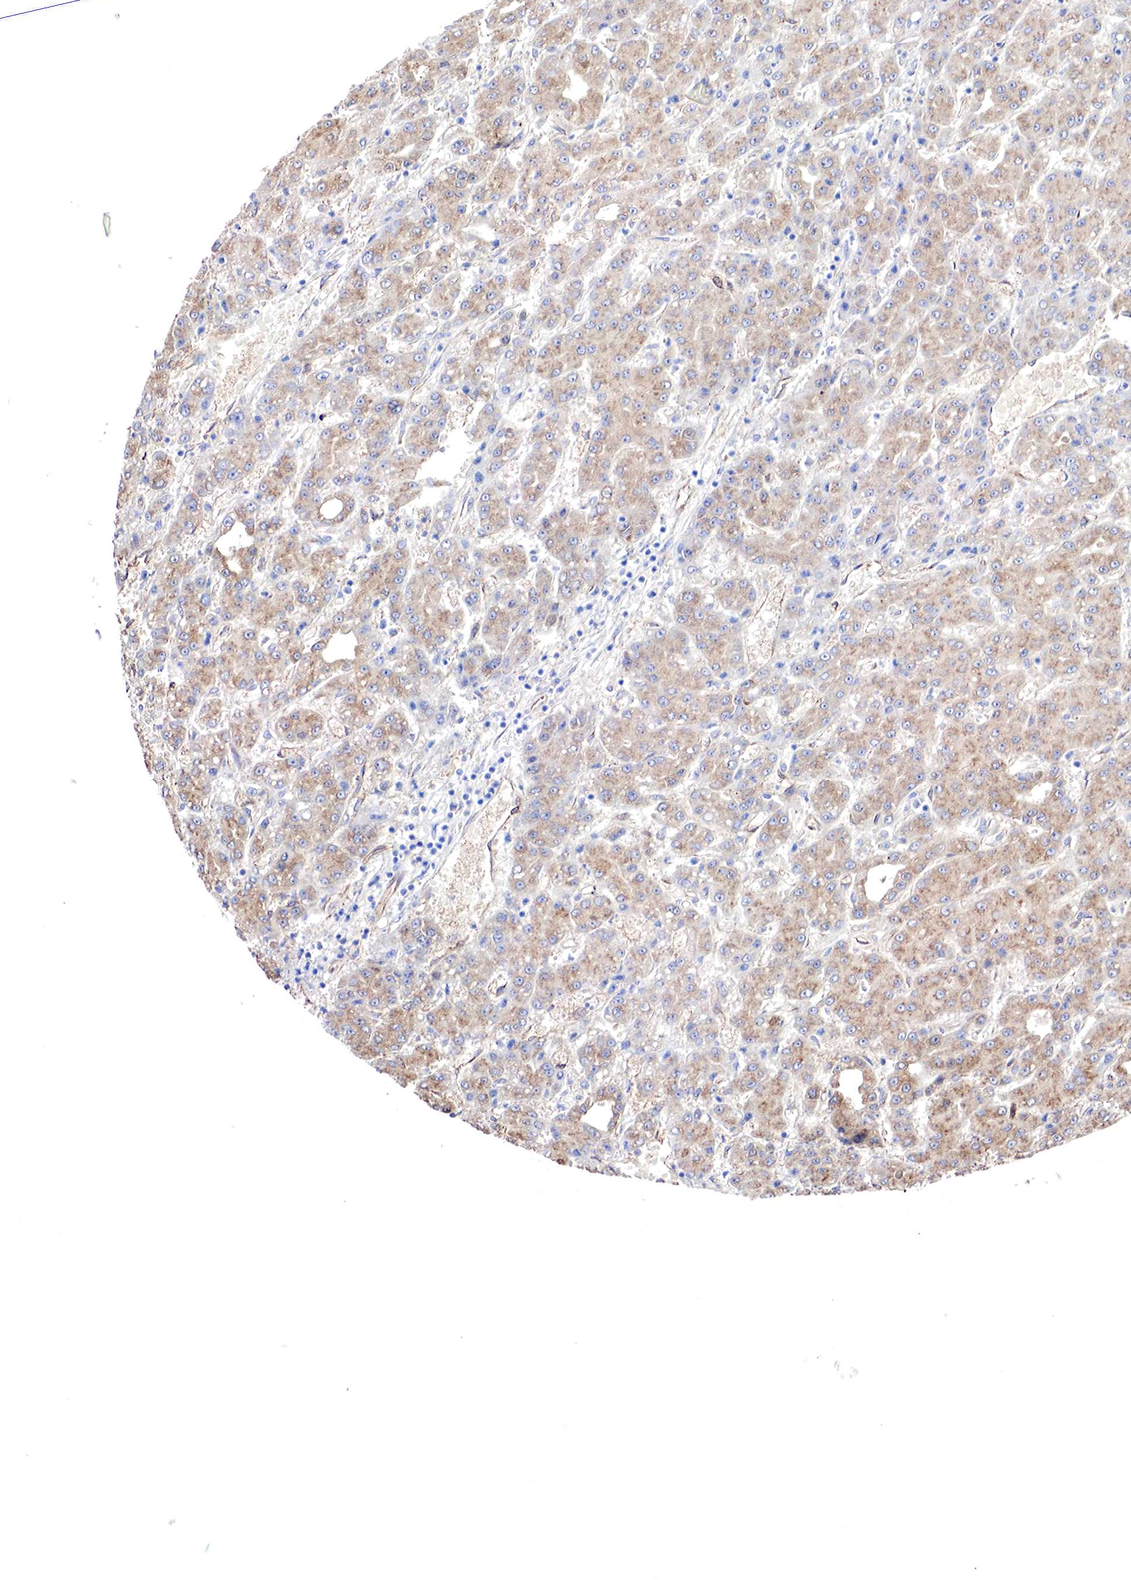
{"staining": {"intensity": "moderate", "quantity": "25%-75%", "location": "cytoplasmic/membranous"}, "tissue": "liver cancer", "cell_type": "Tumor cells", "image_type": "cancer", "snomed": [{"axis": "morphology", "description": "Carcinoma, Hepatocellular, NOS"}, {"axis": "topography", "description": "Liver"}], "caption": "Immunohistochemical staining of human hepatocellular carcinoma (liver) reveals moderate cytoplasmic/membranous protein staining in approximately 25%-75% of tumor cells. (DAB = brown stain, brightfield microscopy at high magnification).", "gene": "RDX", "patient": {"sex": "male", "age": 69}}